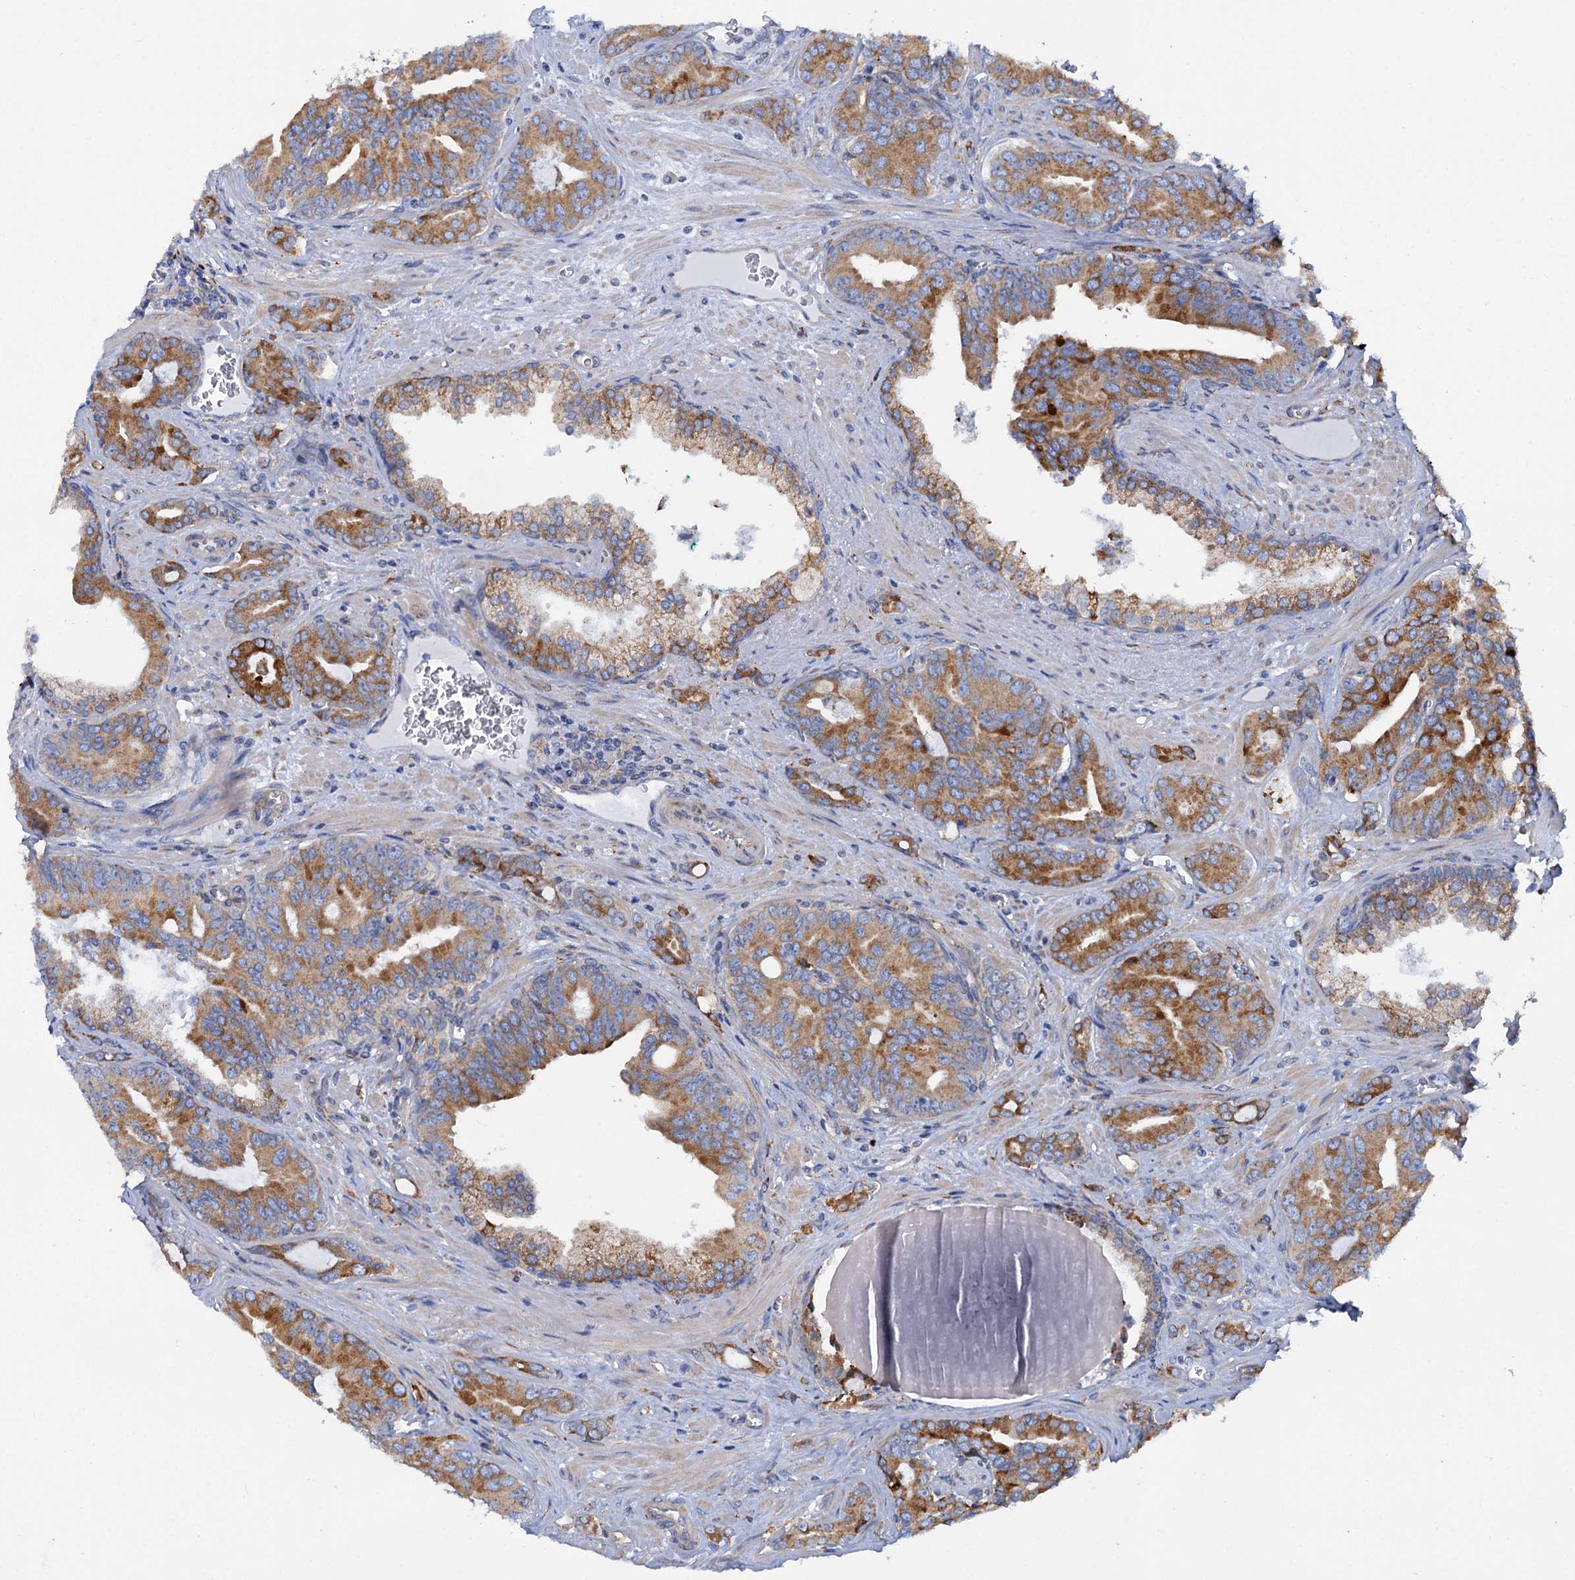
{"staining": {"intensity": "moderate", "quantity": ">75%", "location": "cytoplasmic/membranous"}, "tissue": "prostate cancer", "cell_type": "Tumor cells", "image_type": "cancer", "snomed": [{"axis": "morphology", "description": "Adenocarcinoma, High grade"}, {"axis": "topography", "description": "Prostate"}], "caption": "A micrograph of prostate cancer (high-grade adenocarcinoma) stained for a protein reveals moderate cytoplasmic/membranous brown staining in tumor cells. Nuclei are stained in blue.", "gene": "SHE", "patient": {"sex": "male", "age": 72}}